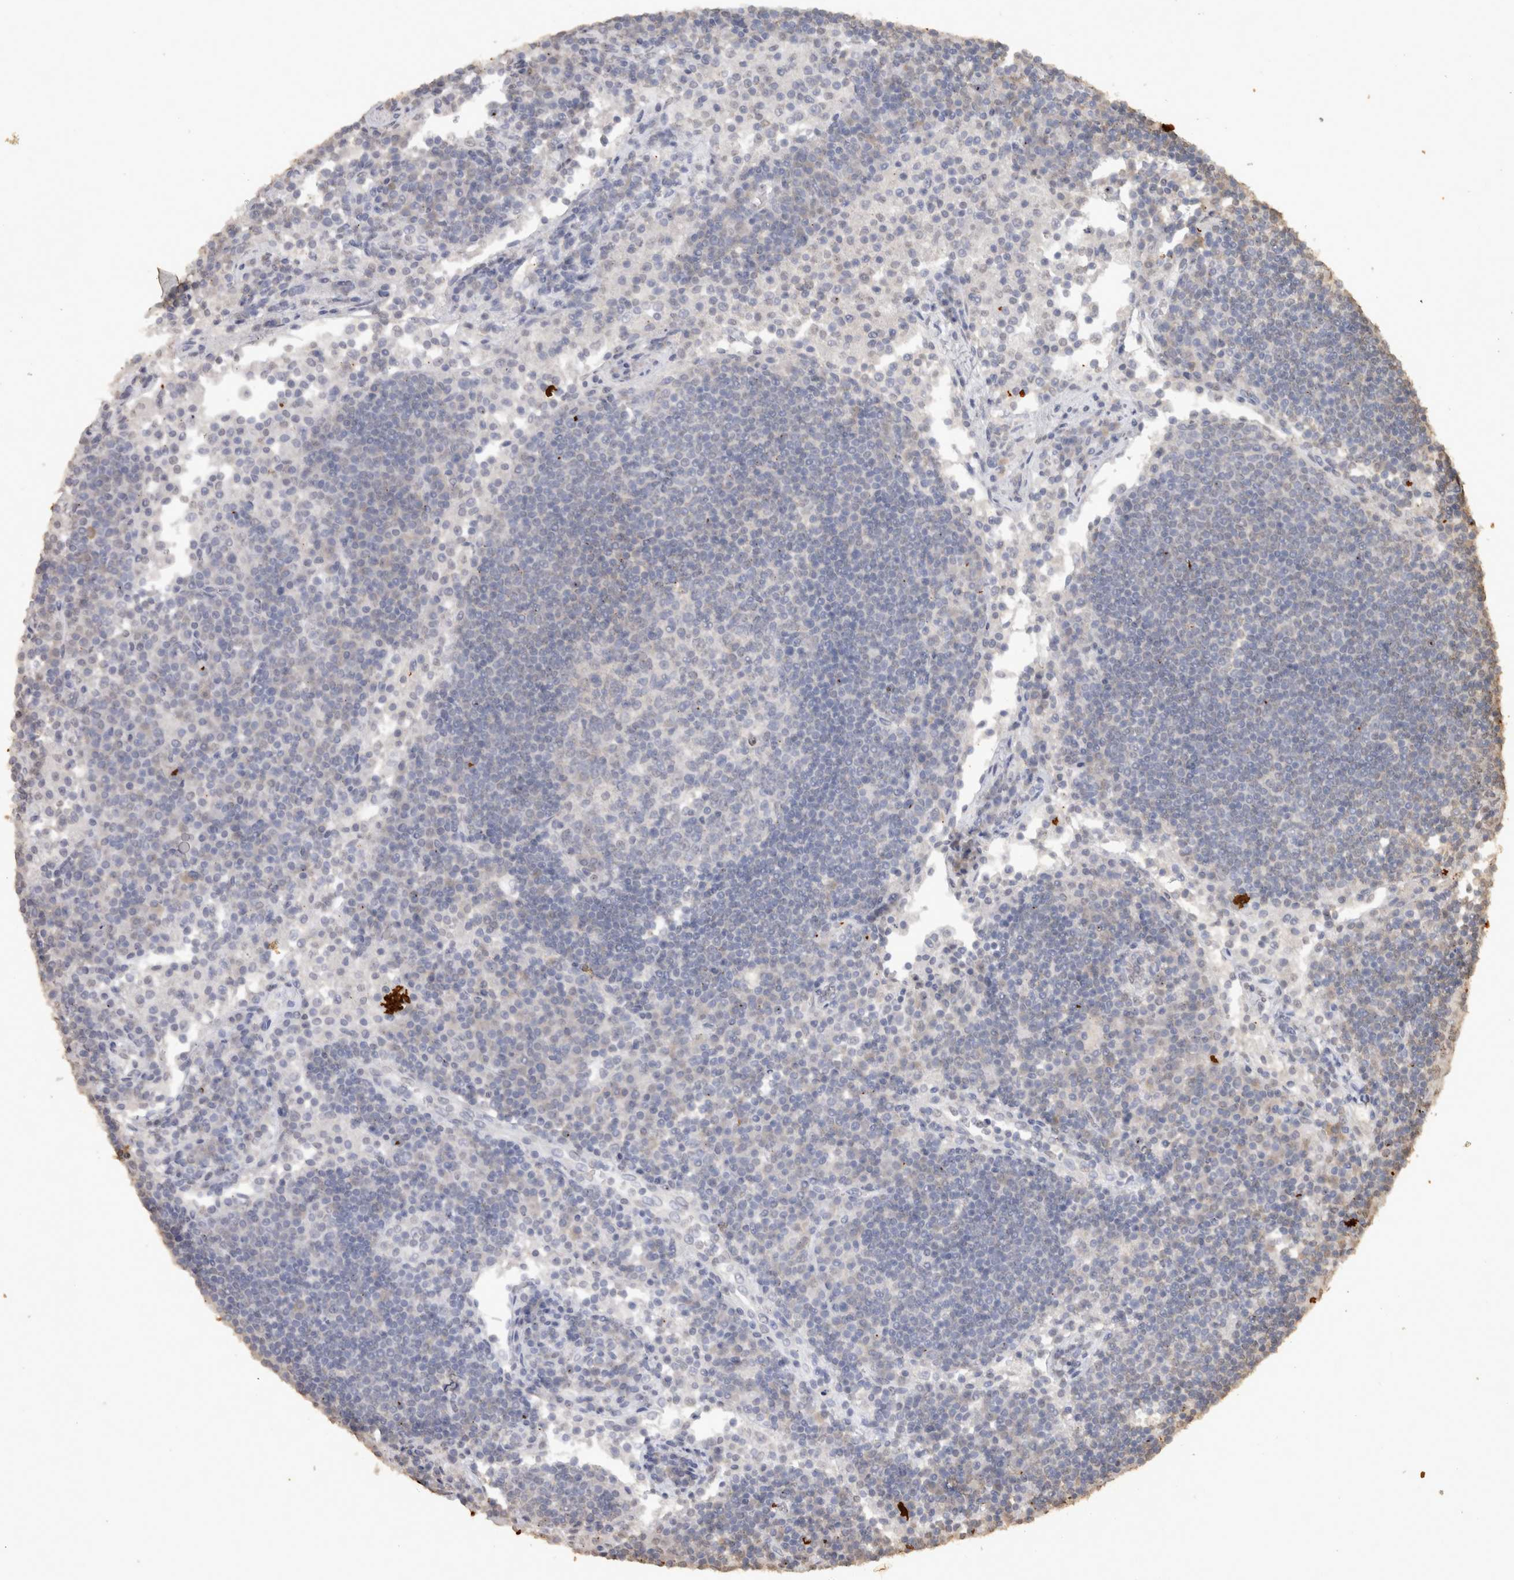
{"staining": {"intensity": "negative", "quantity": "none", "location": "none"}, "tissue": "lymph node", "cell_type": "Germinal center cells", "image_type": "normal", "snomed": [{"axis": "morphology", "description": "Normal tissue, NOS"}, {"axis": "topography", "description": "Lymph node"}], "caption": "Lymph node stained for a protein using IHC reveals no expression germinal center cells.", "gene": "HAND2", "patient": {"sex": "female", "age": 53}}